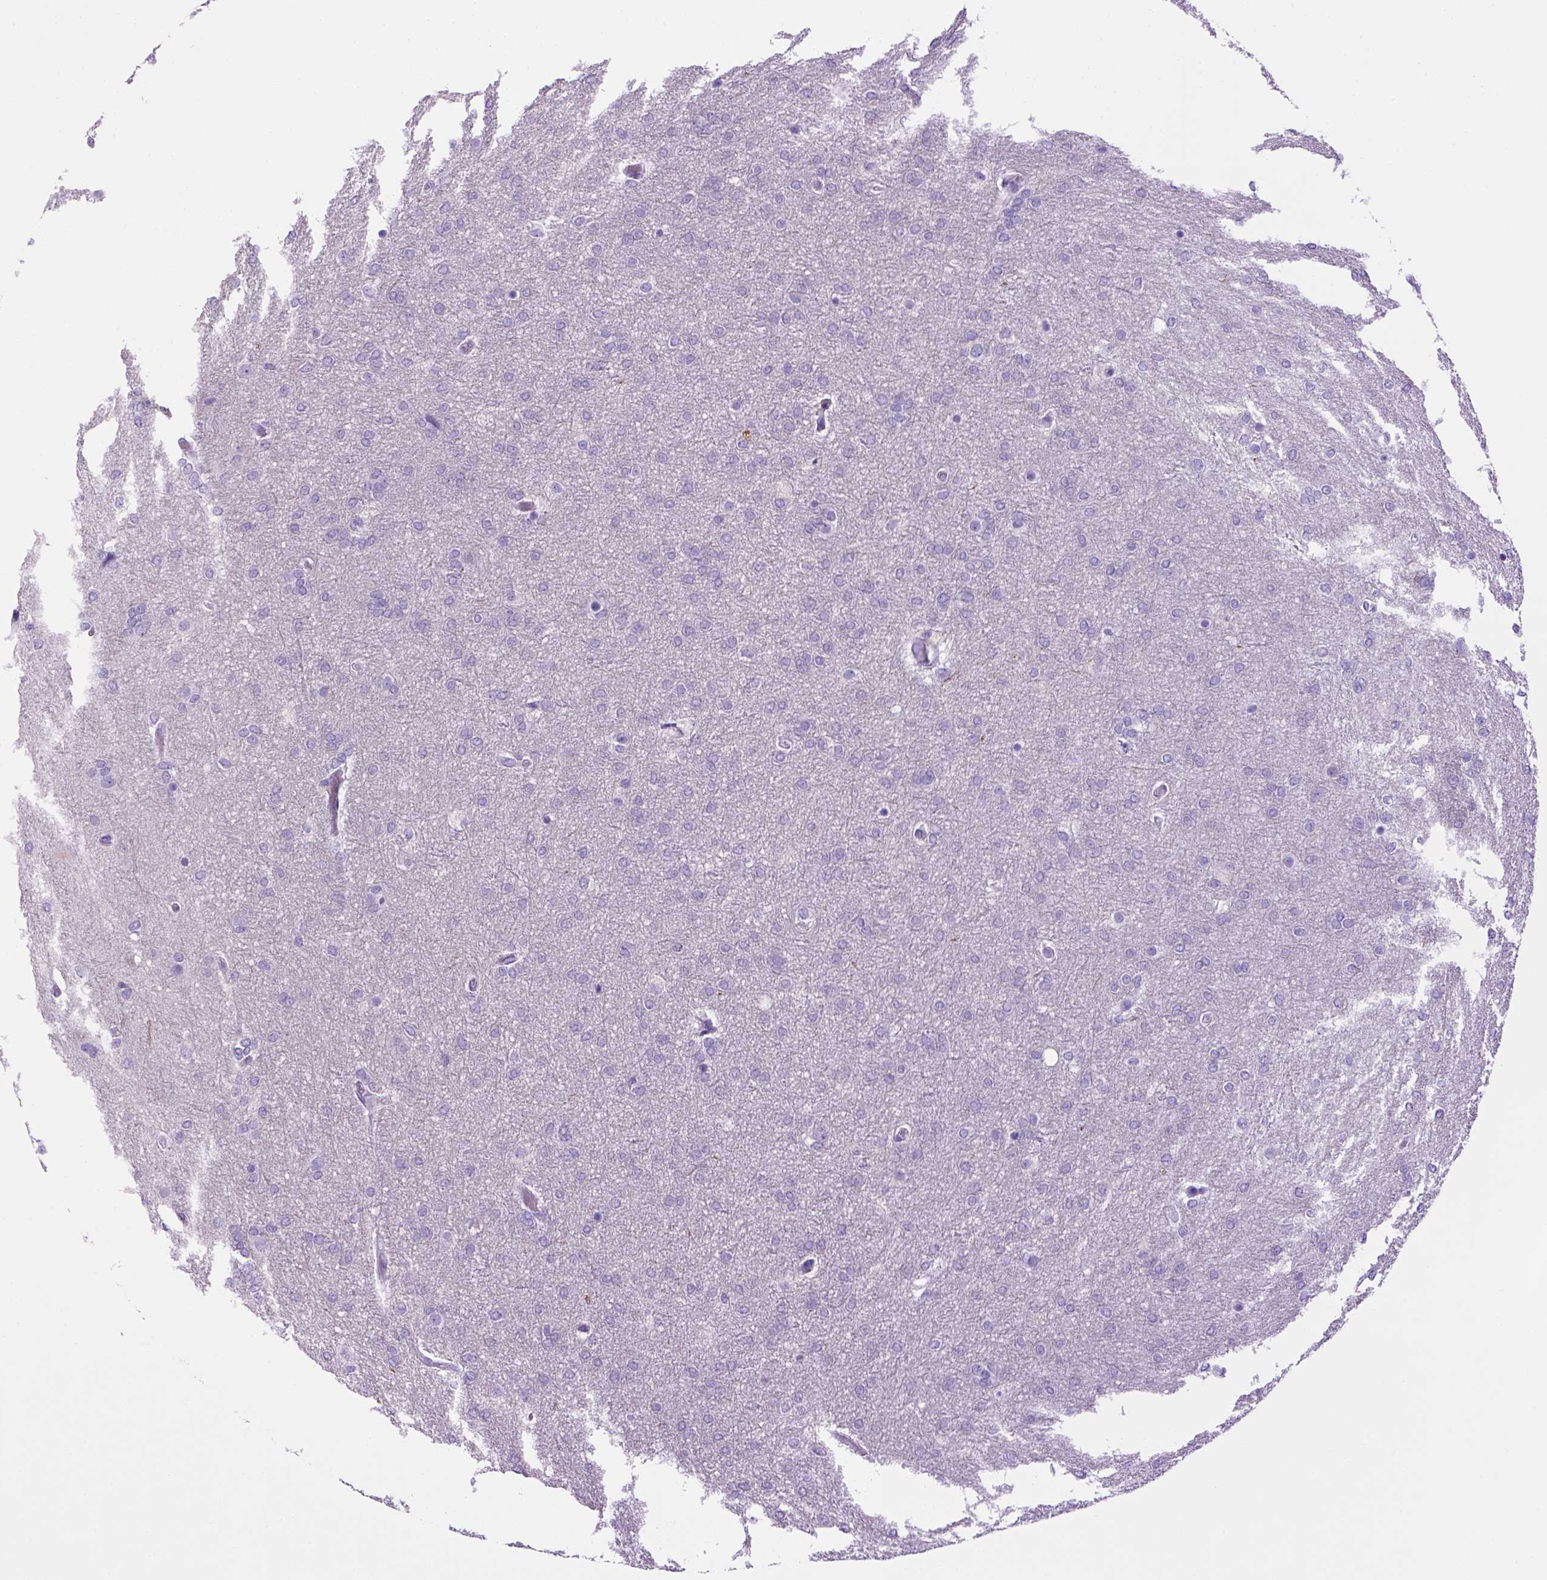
{"staining": {"intensity": "negative", "quantity": "none", "location": "none"}, "tissue": "glioma", "cell_type": "Tumor cells", "image_type": "cancer", "snomed": [{"axis": "morphology", "description": "Glioma, malignant, High grade"}, {"axis": "topography", "description": "Brain"}], "caption": "High magnification brightfield microscopy of malignant high-grade glioma stained with DAB (brown) and counterstained with hematoxylin (blue): tumor cells show no significant expression.", "gene": "SGCG", "patient": {"sex": "female", "age": 61}}